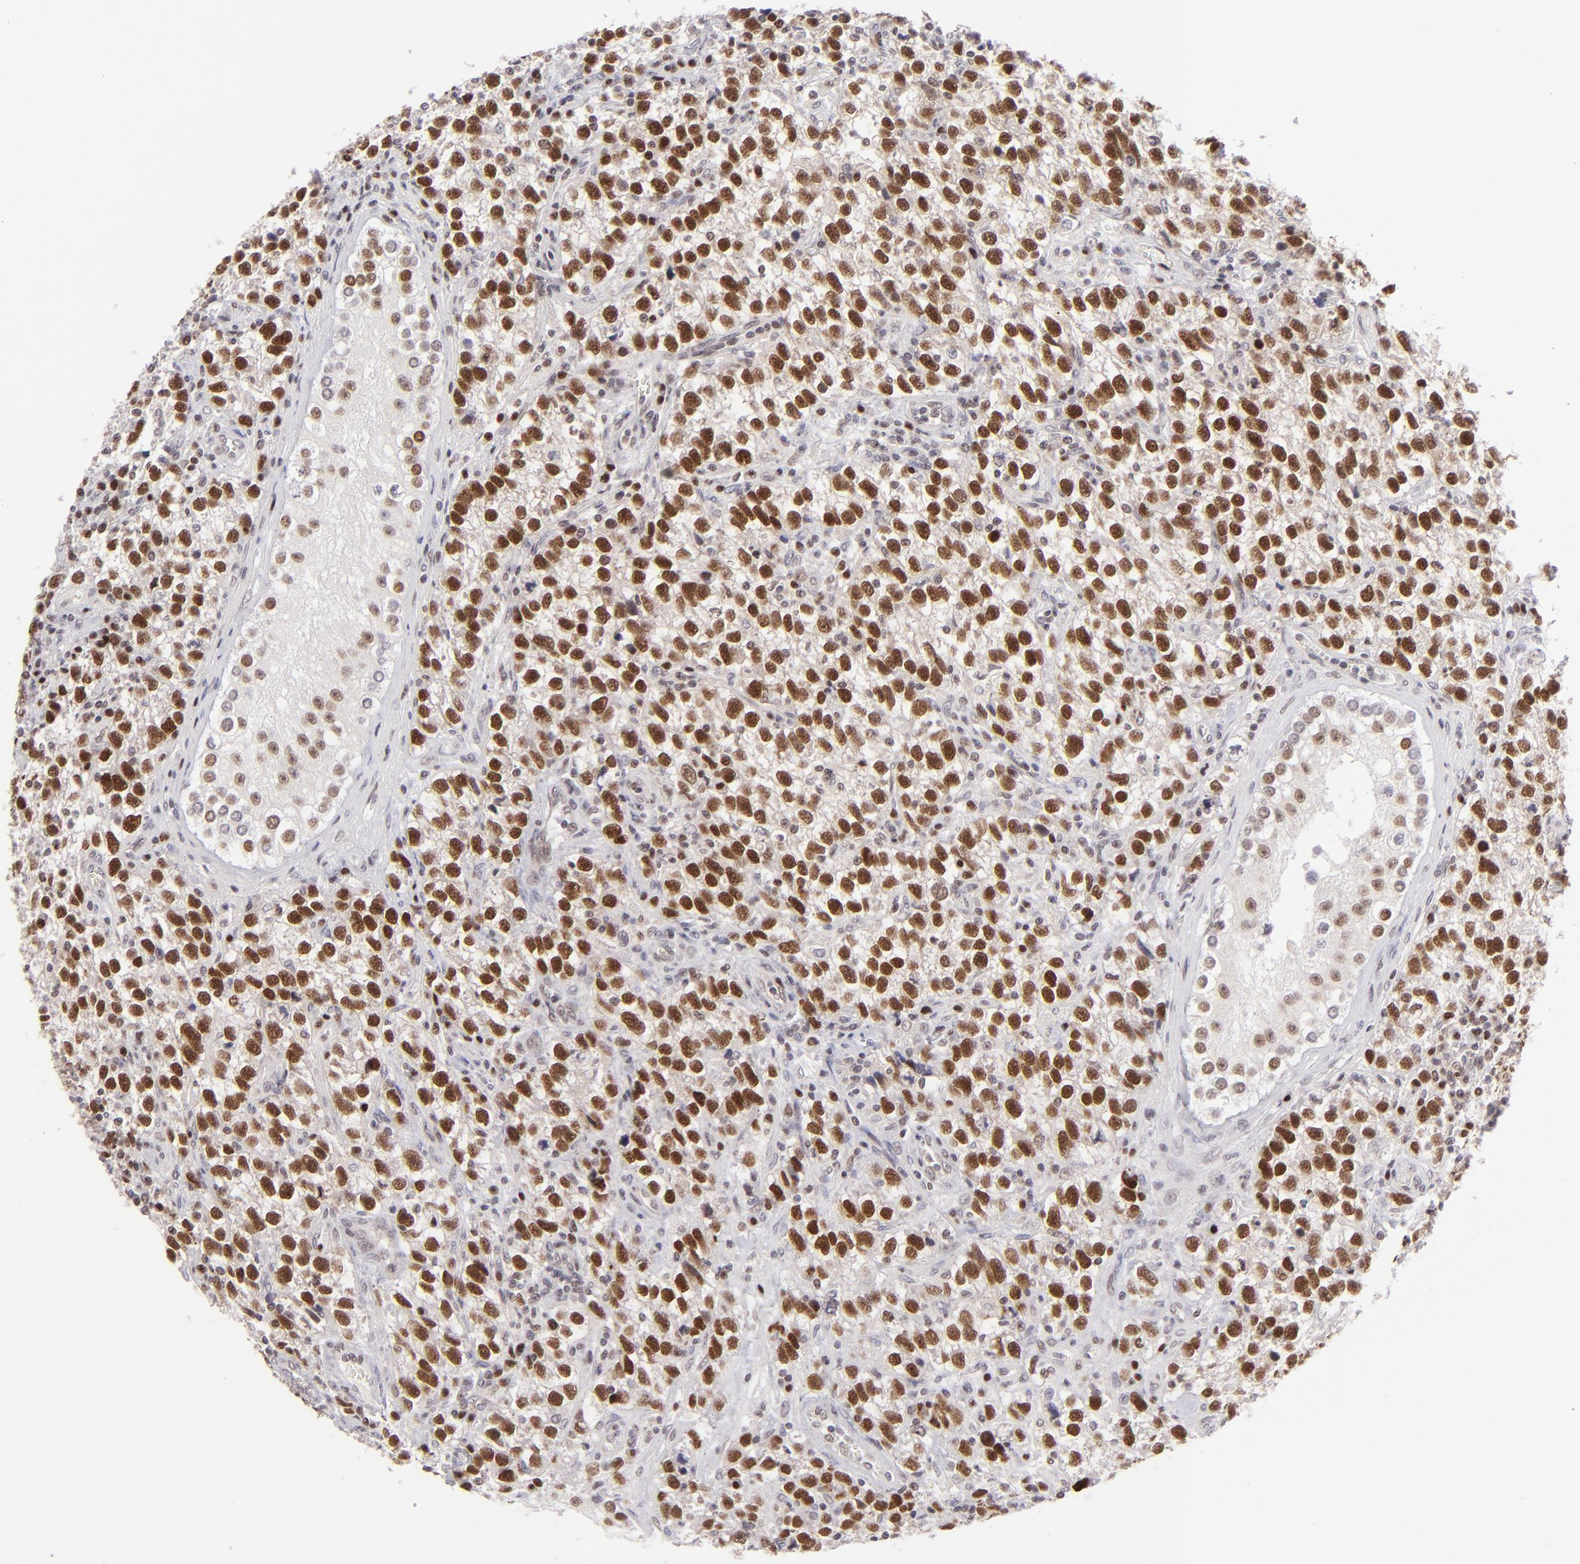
{"staining": {"intensity": "strong", "quantity": ">75%", "location": "nuclear"}, "tissue": "testis cancer", "cell_type": "Tumor cells", "image_type": "cancer", "snomed": [{"axis": "morphology", "description": "Seminoma, NOS"}, {"axis": "topography", "description": "Testis"}], "caption": "A high-resolution image shows IHC staining of testis seminoma, which reveals strong nuclear expression in approximately >75% of tumor cells.", "gene": "POU2F1", "patient": {"sex": "male", "age": 38}}